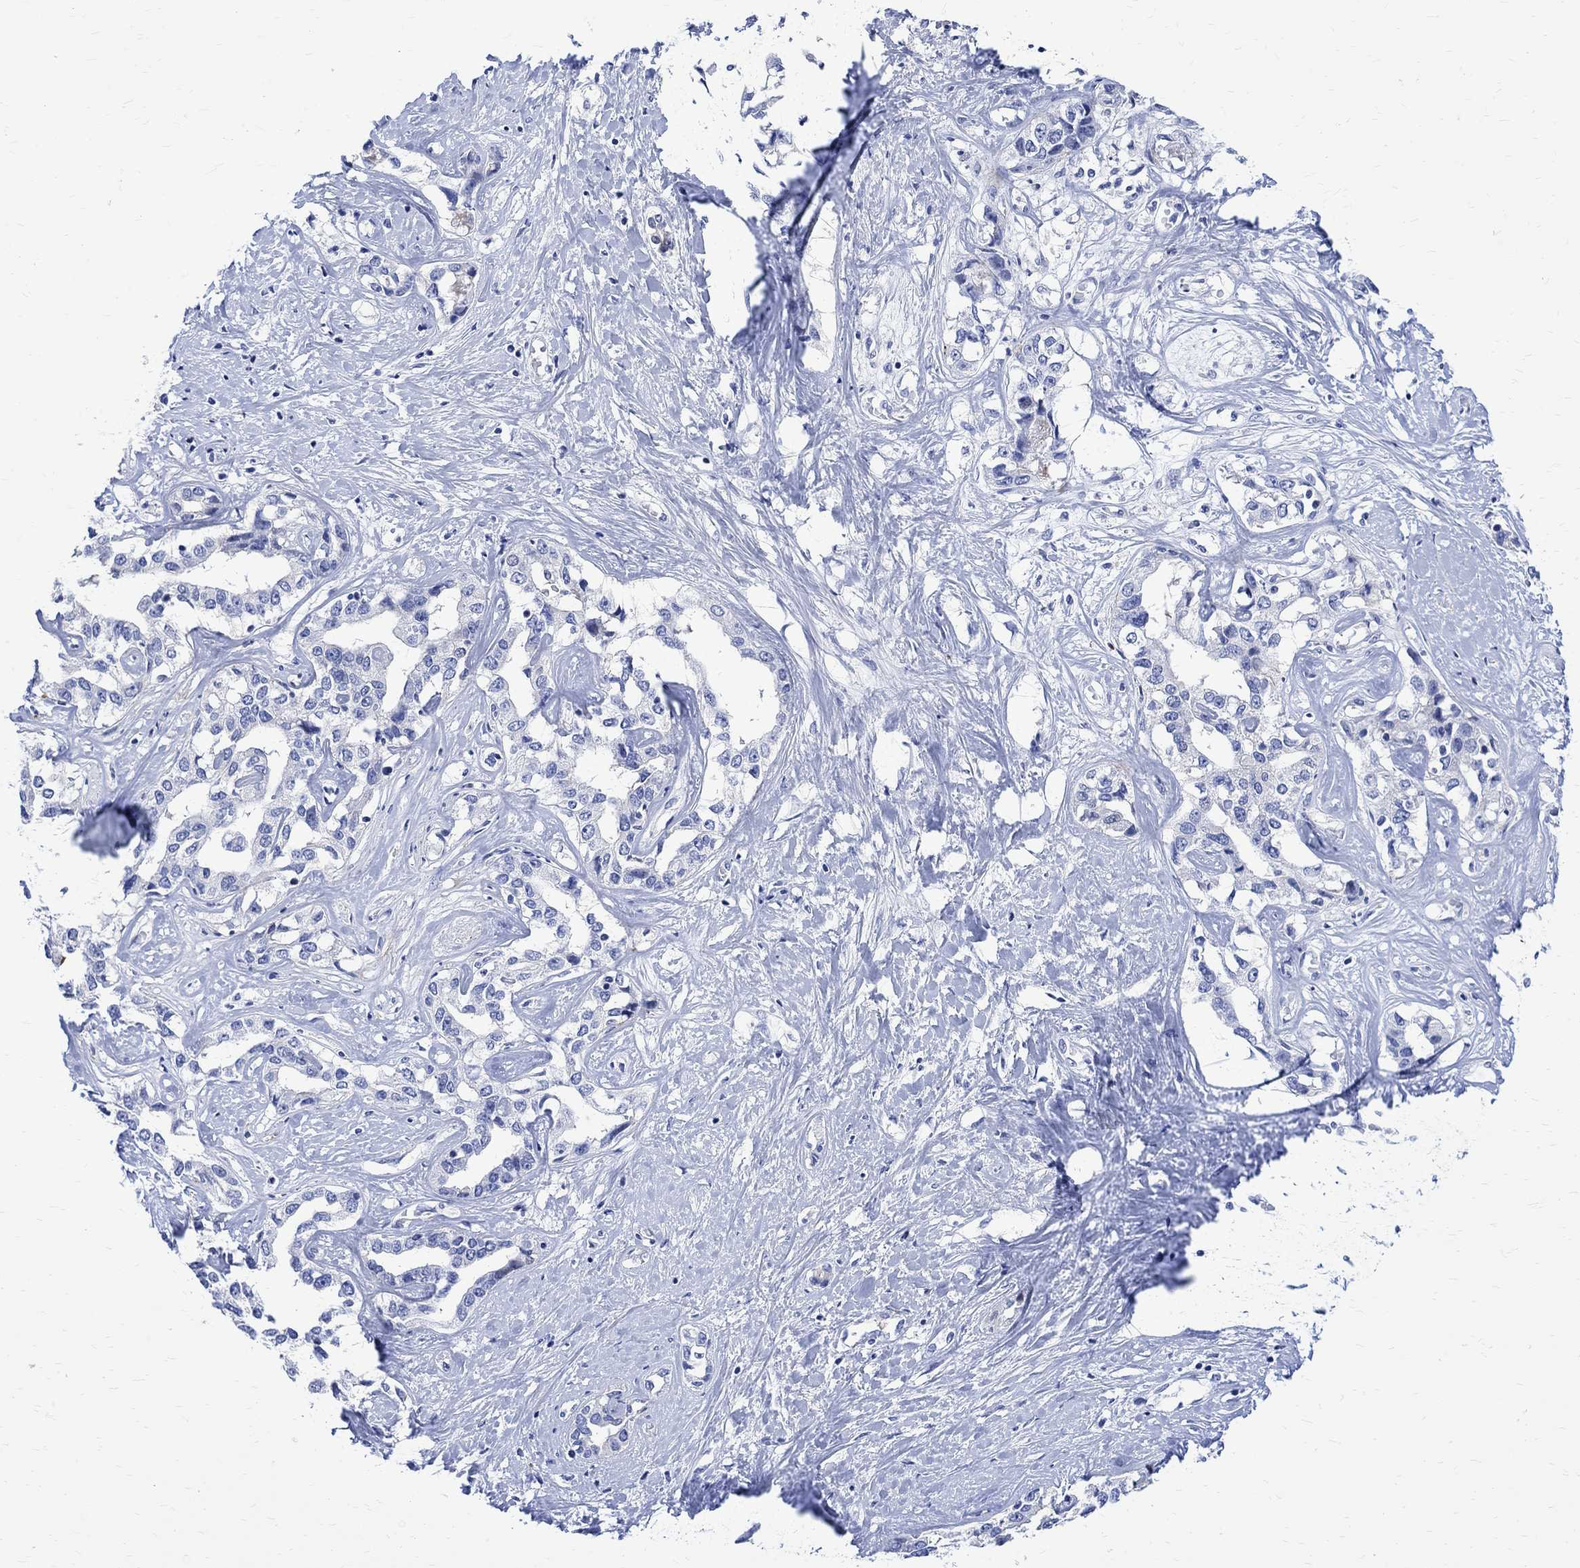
{"staining": {"intensity": "negative", "quantity": "none", "location": "none"}, "tissue": "liver cancer", "cell_type": "Tumor cells", "image_type": "cancer", "snomed": [{"axis": "morphology", "description": "Cholangiocarcinoma"}, {"axis": "topography", "description": "Liver"}], "caption": "The photomicrograph shows no staining of tumor cells in liver cancer (cholangiocarcinoma).", "gene": "PARVB", "patient": {"sex": "male", "age": 59}}